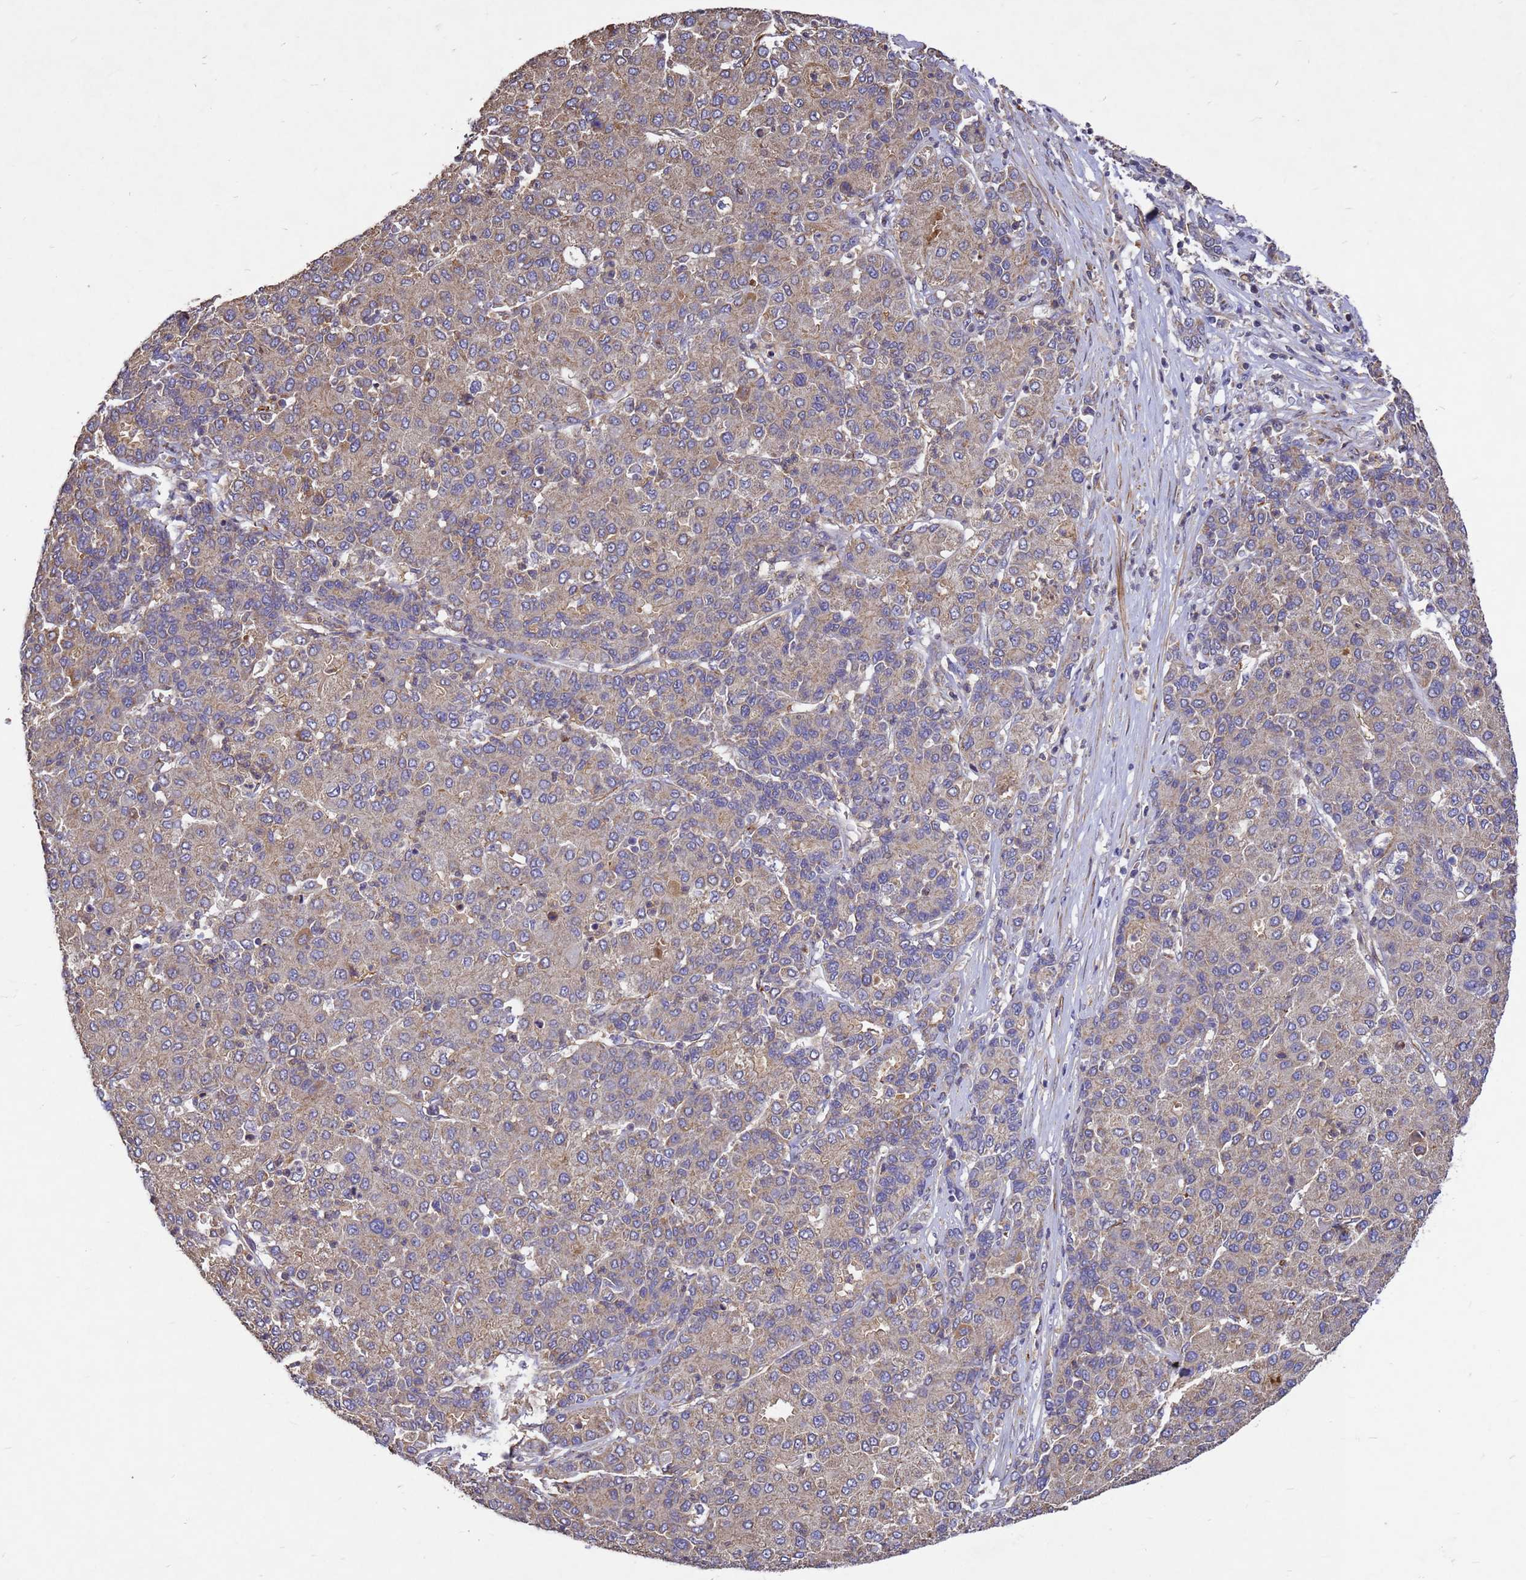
{"staining": {"intensity": "moderate", "quantity": ">75%", "location": "cytoplasmic/membranous"}, "tissue": "liver cancer", "cell_type": "Tumor cells", "image_type": "cancer", "snomed": [{"axis": "morphology", "description": "Carcinoma, Hepatocellular, NOS"}, {"axis": "topography", "description": "Liver"}], "caption": "Immunohistochemical staining of hepatocellular carcinoma (liver) displays medium levels of moderate cytoplasmic/membranous protein positivity in approximately >75% of tumor cells. (Brightfield microscopy of DAB IHC at high magnification).", "gene": "RSPRY1", "patient": {"sex": "male", "age": 65}}